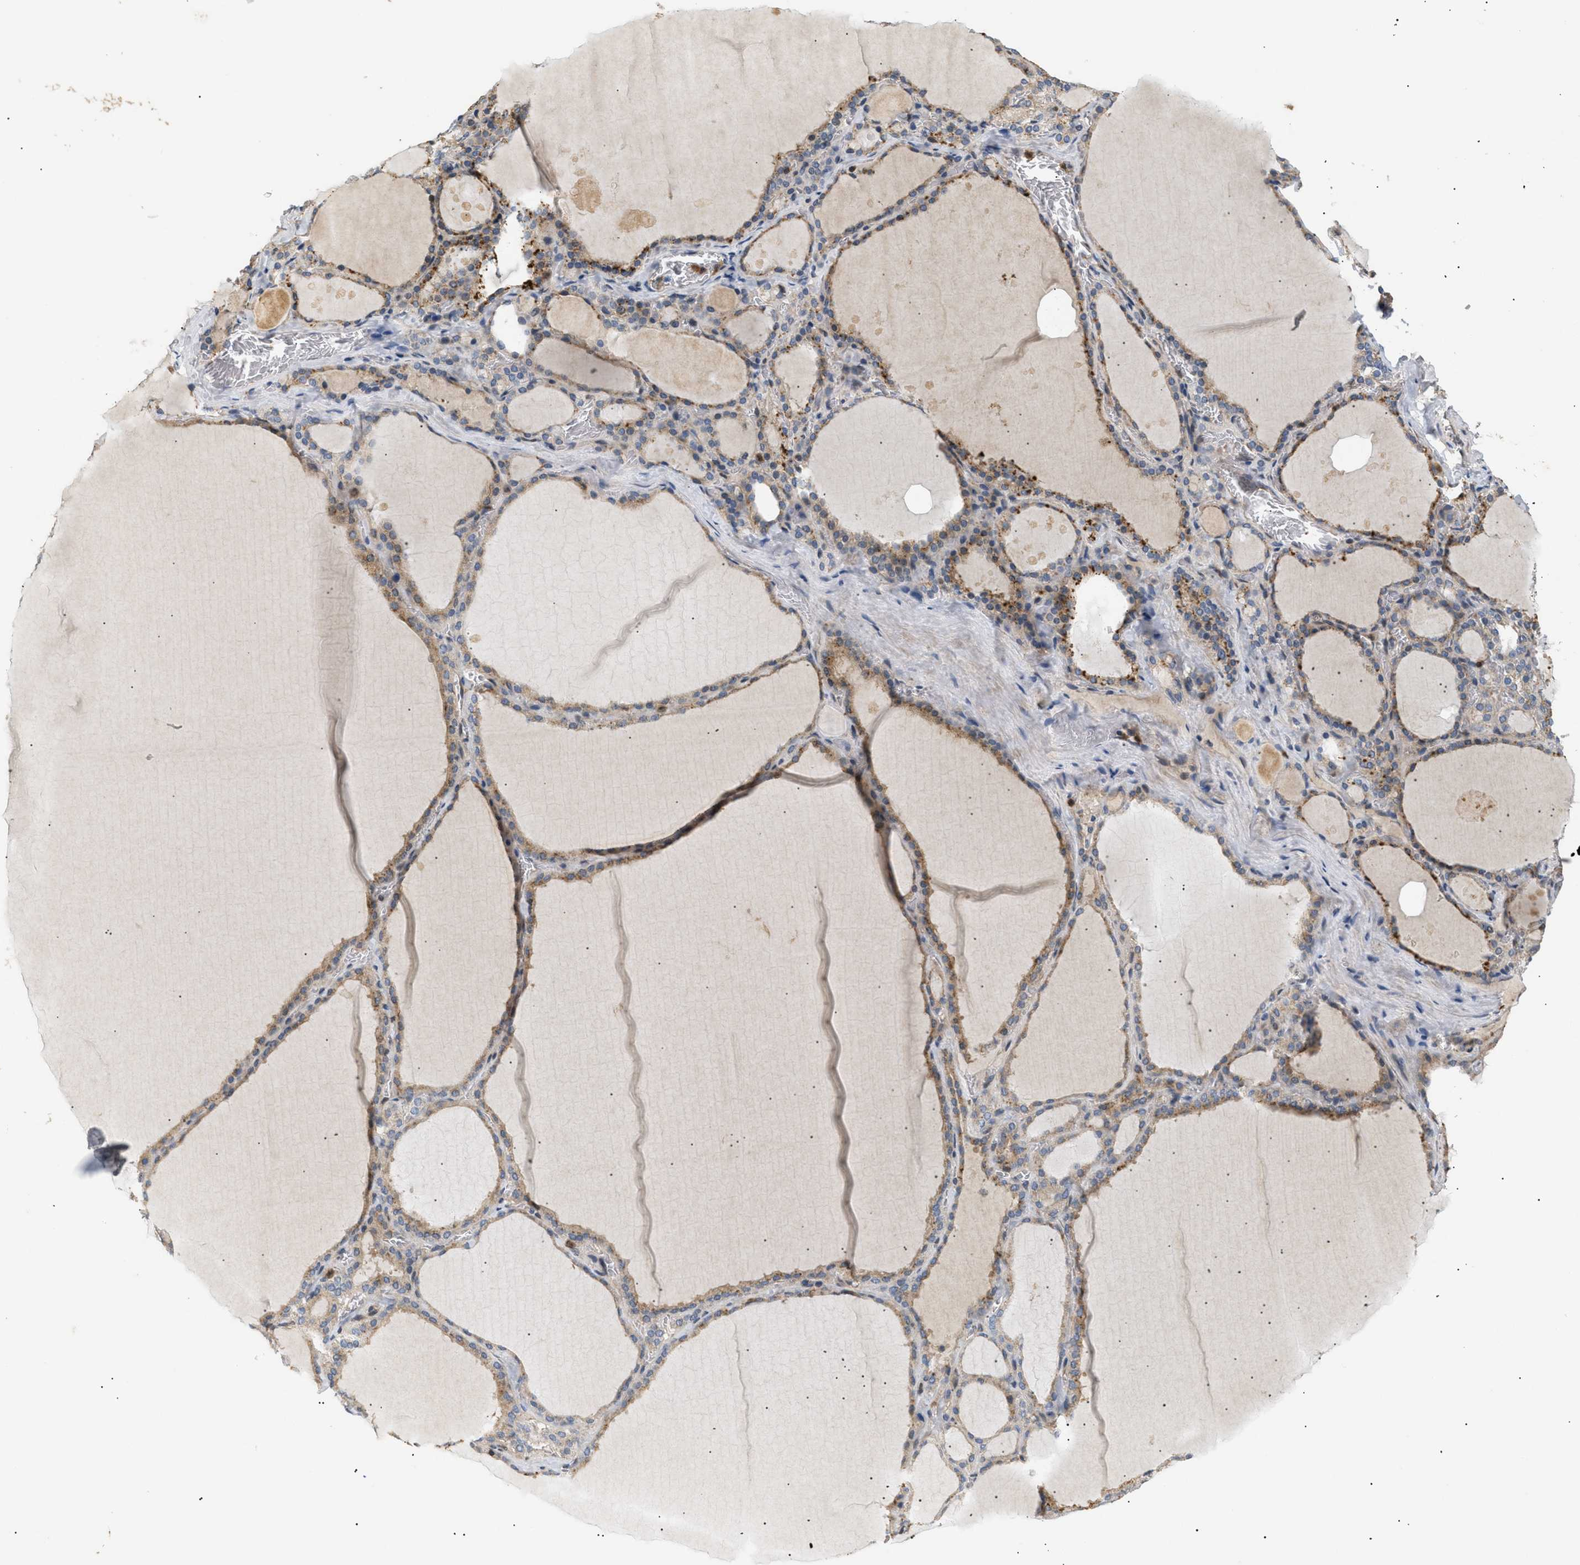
{"staining": {"intensity": "moderate", "quantity": ">75%", "location": "cytoplasmic/membranous"}, "tissue": "thyroid gland", "cell_type": "Glandular cells", "image_type": "normal", "snomed": [{"axis": "morphology", "description": "Normal tissue, NOS"}, {"axis": "topography", "description": "Thyroid gland"}], "caption": "Brown immunohistochemical staining in unremarkable thyroid gland displays moderate cytoplasmic/membranous staining in about >75% of glandular cells.", "gene": "FARS2", "patient": {"sex": "male", "age": 56}}